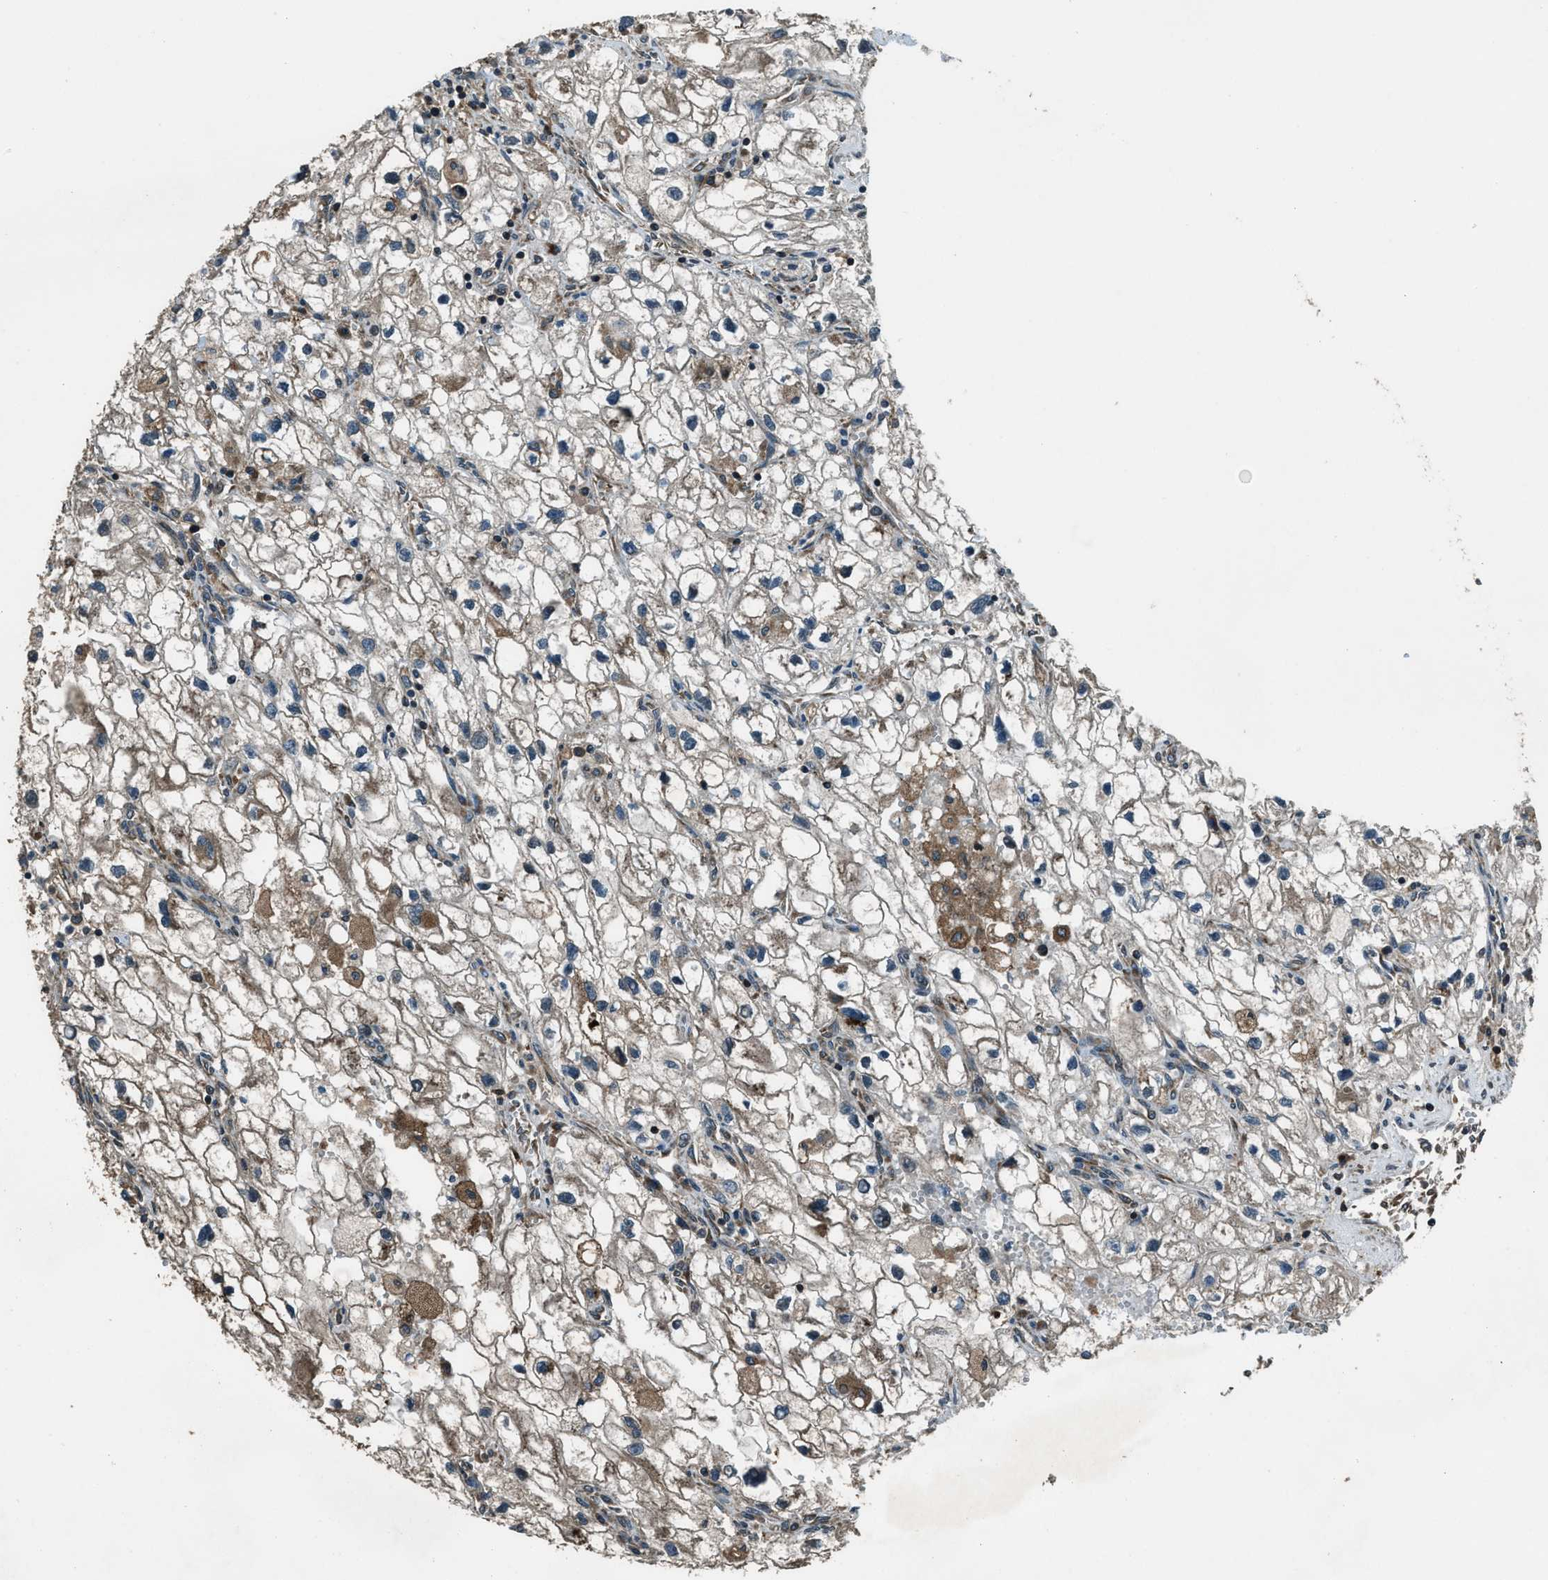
{"staining": {"intensity": "moderate", "quantity": ">75%", "location": "cytoplasmic/membranous"}, "tissue": "renal cancer", "cell_type": "Tumor cells", "image_type": "cancer", "snomed": [{"axis": "morphology", "description": "Adenocarcinoma, NOS"}, {"axis": "topography", "description": "Kidney"}], "caption": "Immunohistochemical staining of human renal cancer shows medium levels of moderate cytoplasmic/membranous staining in about >75% of tumor cells. (DAB IHC, brown staining for protein, blue staining for nuclei).", "gene": "TRIM4", "patient": {"sex": "female", "age": 70}}